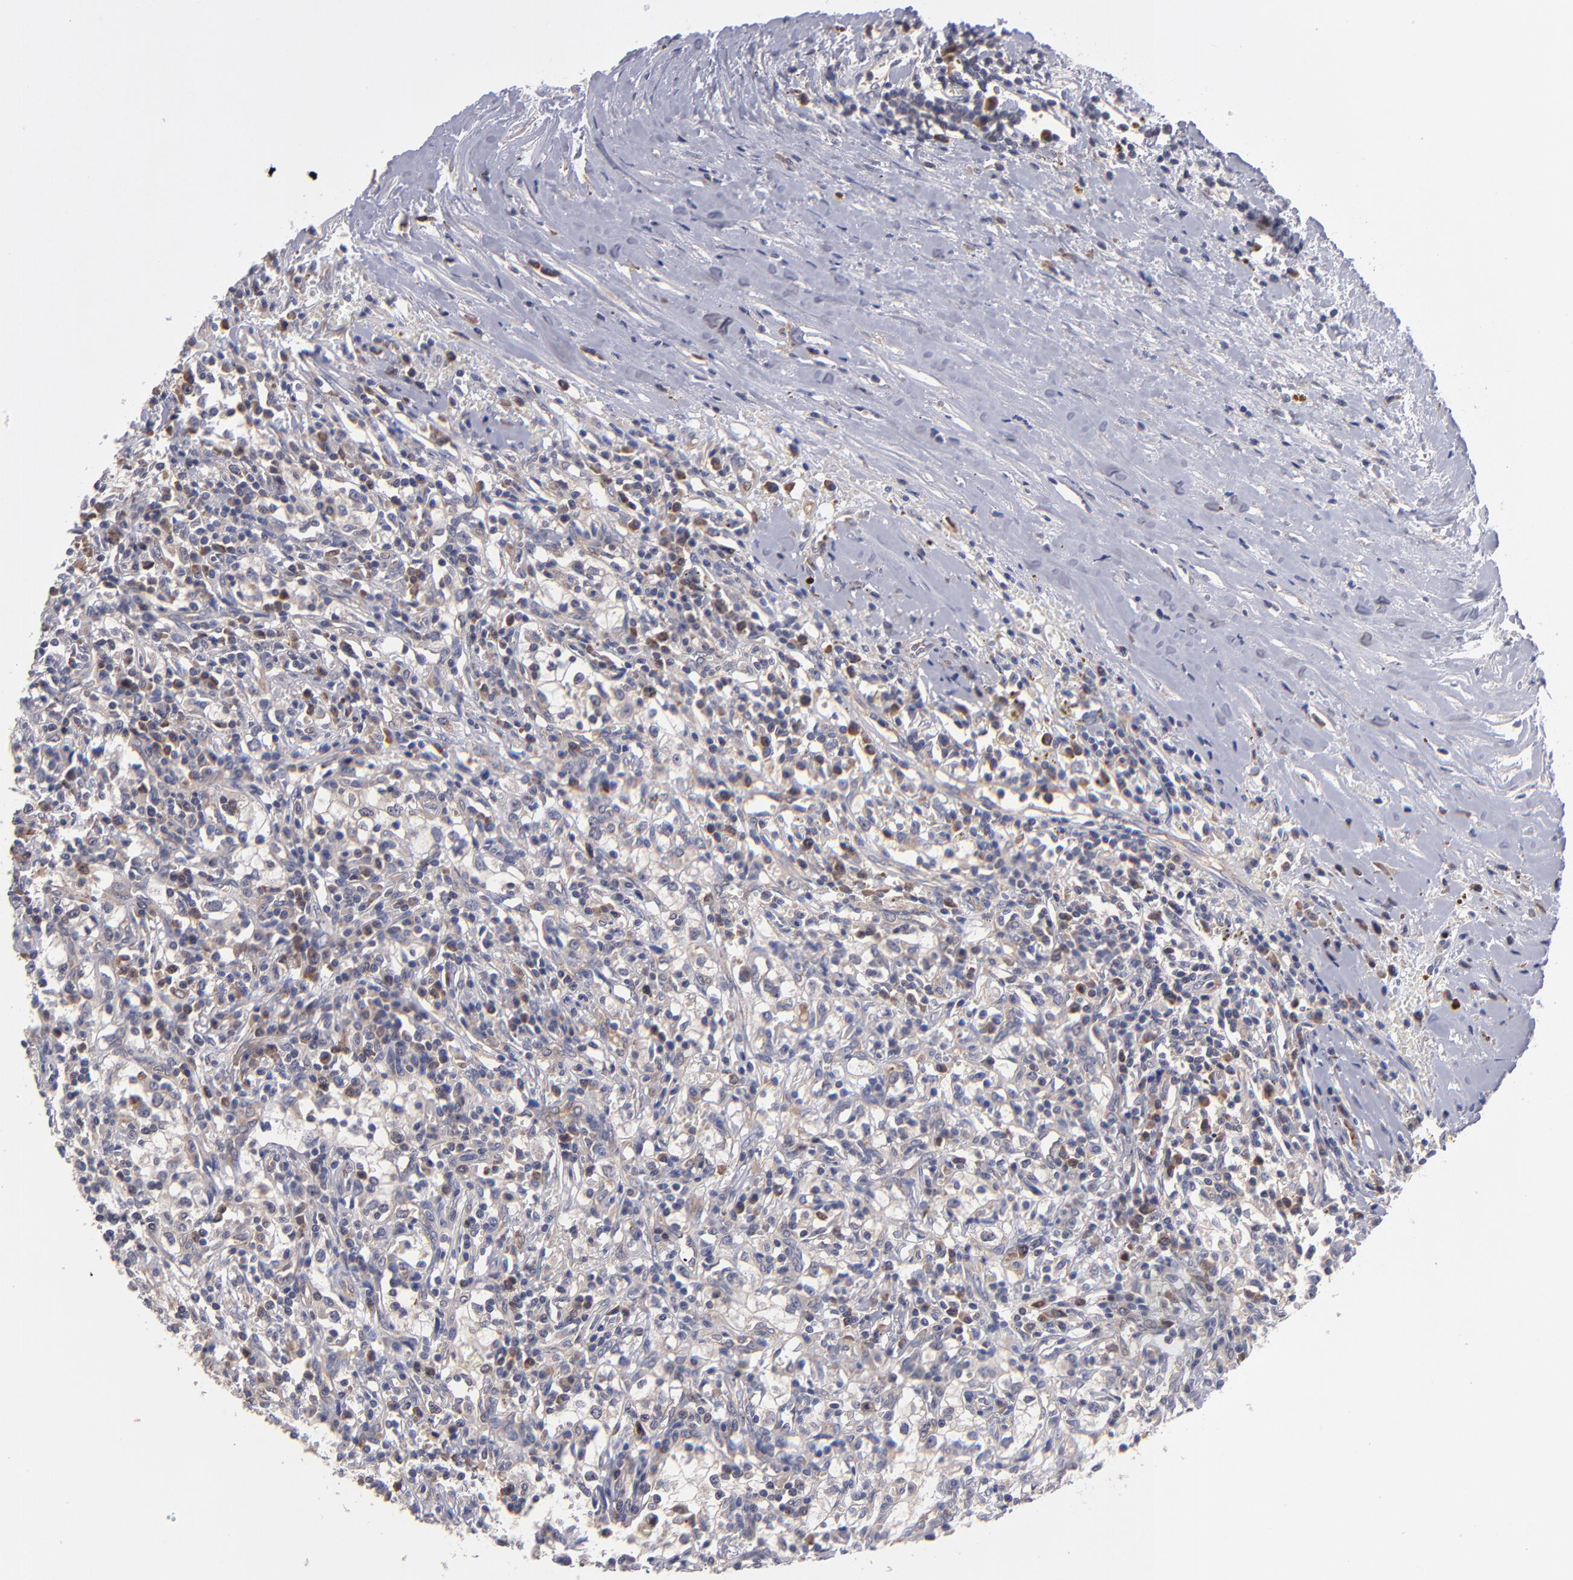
{"staining": {"intensity": "weak", "quantity": "25%-75%", "location": "cytoplasmic/membranous"}, "tissue": "renal cancer", "cell_type": "Tumor cells", "image_type": "cancer", "snomed": [{"axis": "morphology", "description": "Adenocarcinoma, NOS"}, {"axis": "topography", "description": "Kidney"}], "caption": "Immunohistochemical staining of human renal adenocarcinoma displays weak cytoplasmic/membranous protein staining in about 25%-75% of tumor cells. (DAB IHC with brightfield microscopy, high magnification).", "gene": "EIF3L", "patient": {"sex": "male", "age": 82}}